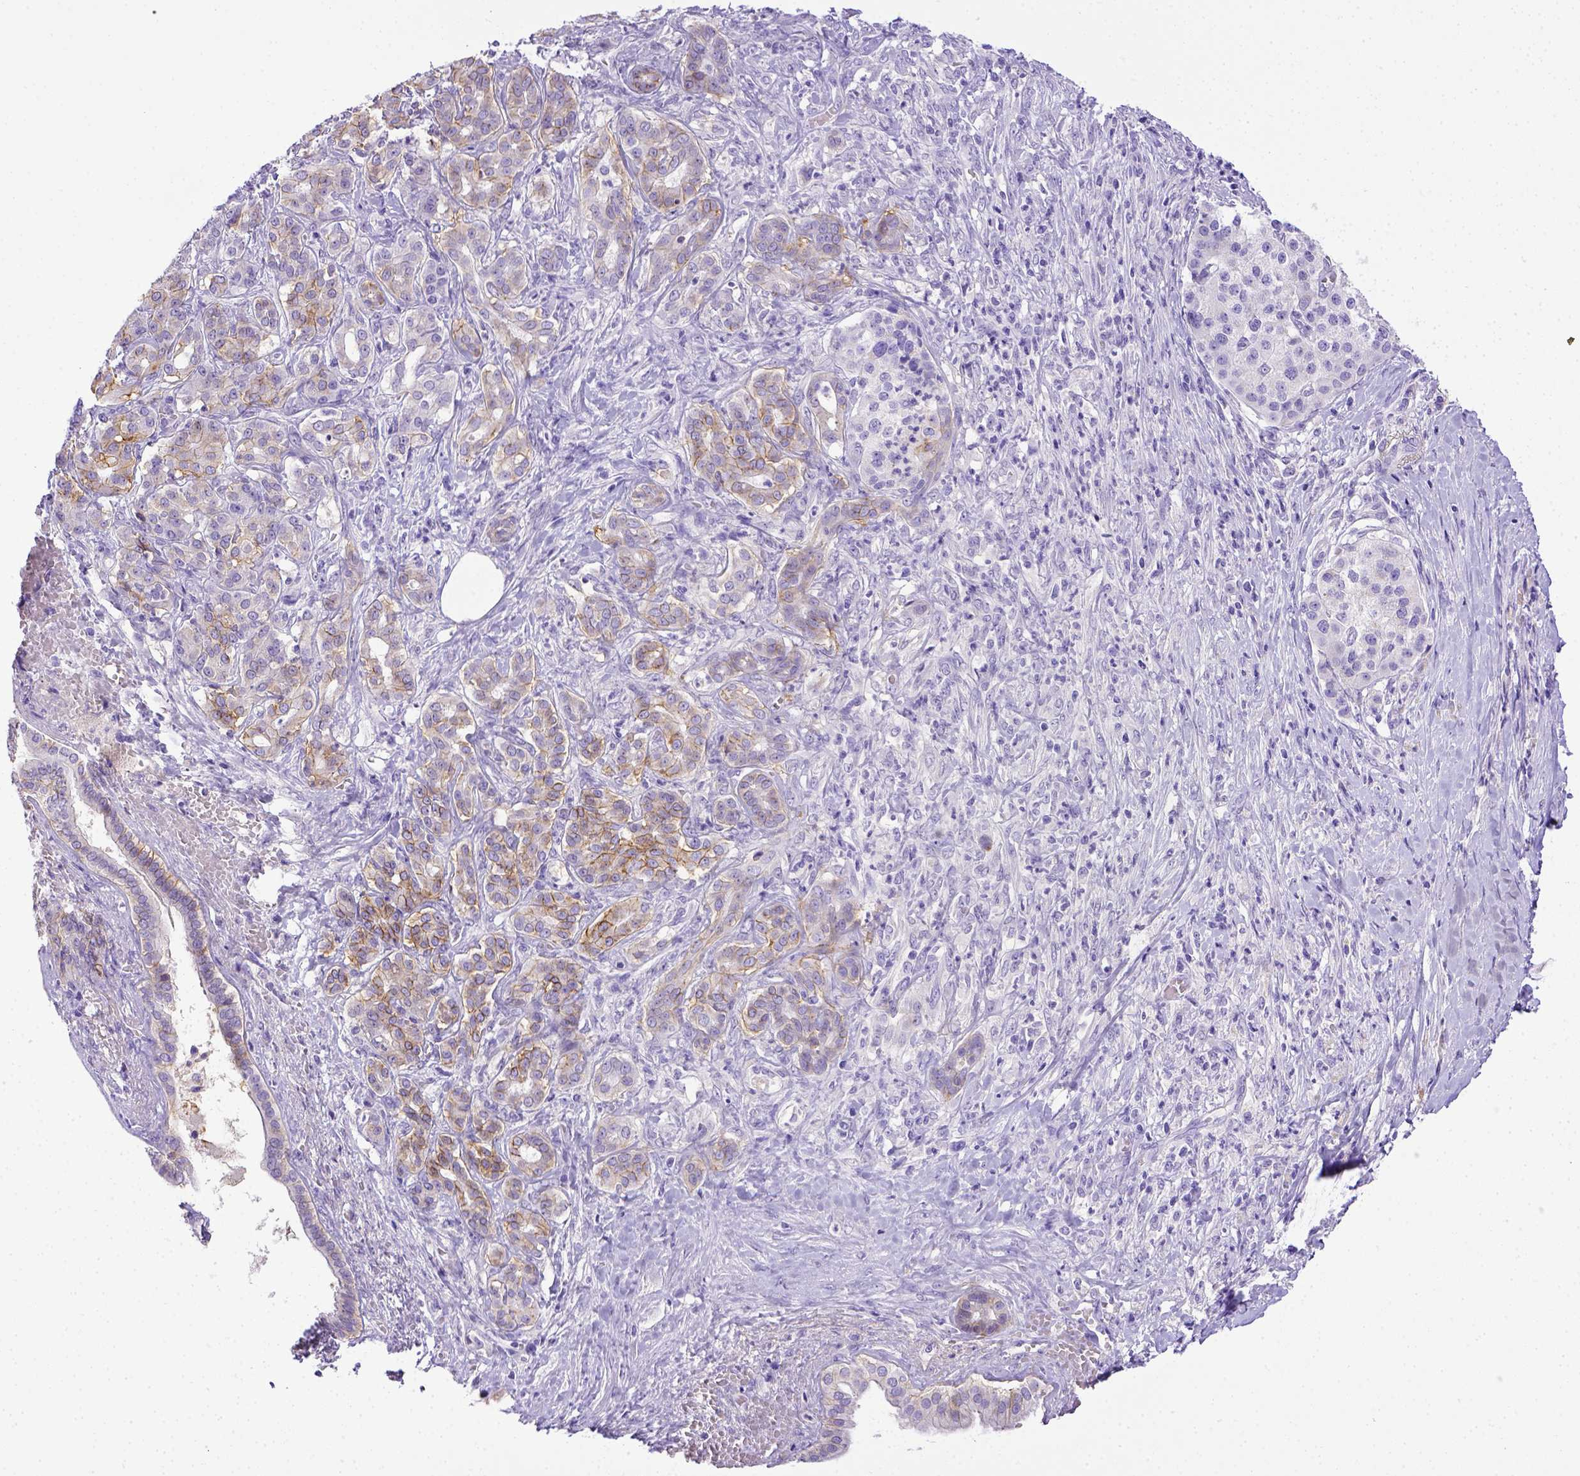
{"staining": {"intensity": "weak", "quantity": "25%-75%", "location": "cytoplasmic/membranous"}, "tissue": "pancreatic cancer", "cell_type": "Tumor cells", "image_type": "cancer", "snomed": [{"axis": "morphology", "description": "Normal tissue, NOS"}, {"axis": "morphology", "description": "Inflammation, NOS"}, {"axis": "morphology", "description": "Adenocarcinoma, NOS"}, {"axis": "topography", "description": "Pancreas"}], "caption": "Tumor cells show low levels of weak cytoplasmic/membranous expression in about 25%-75% of cells in adenocarcinoma (pancreatic).", "gene": "BTN1A1", "patient": {"sex": "male", "age": 57}}